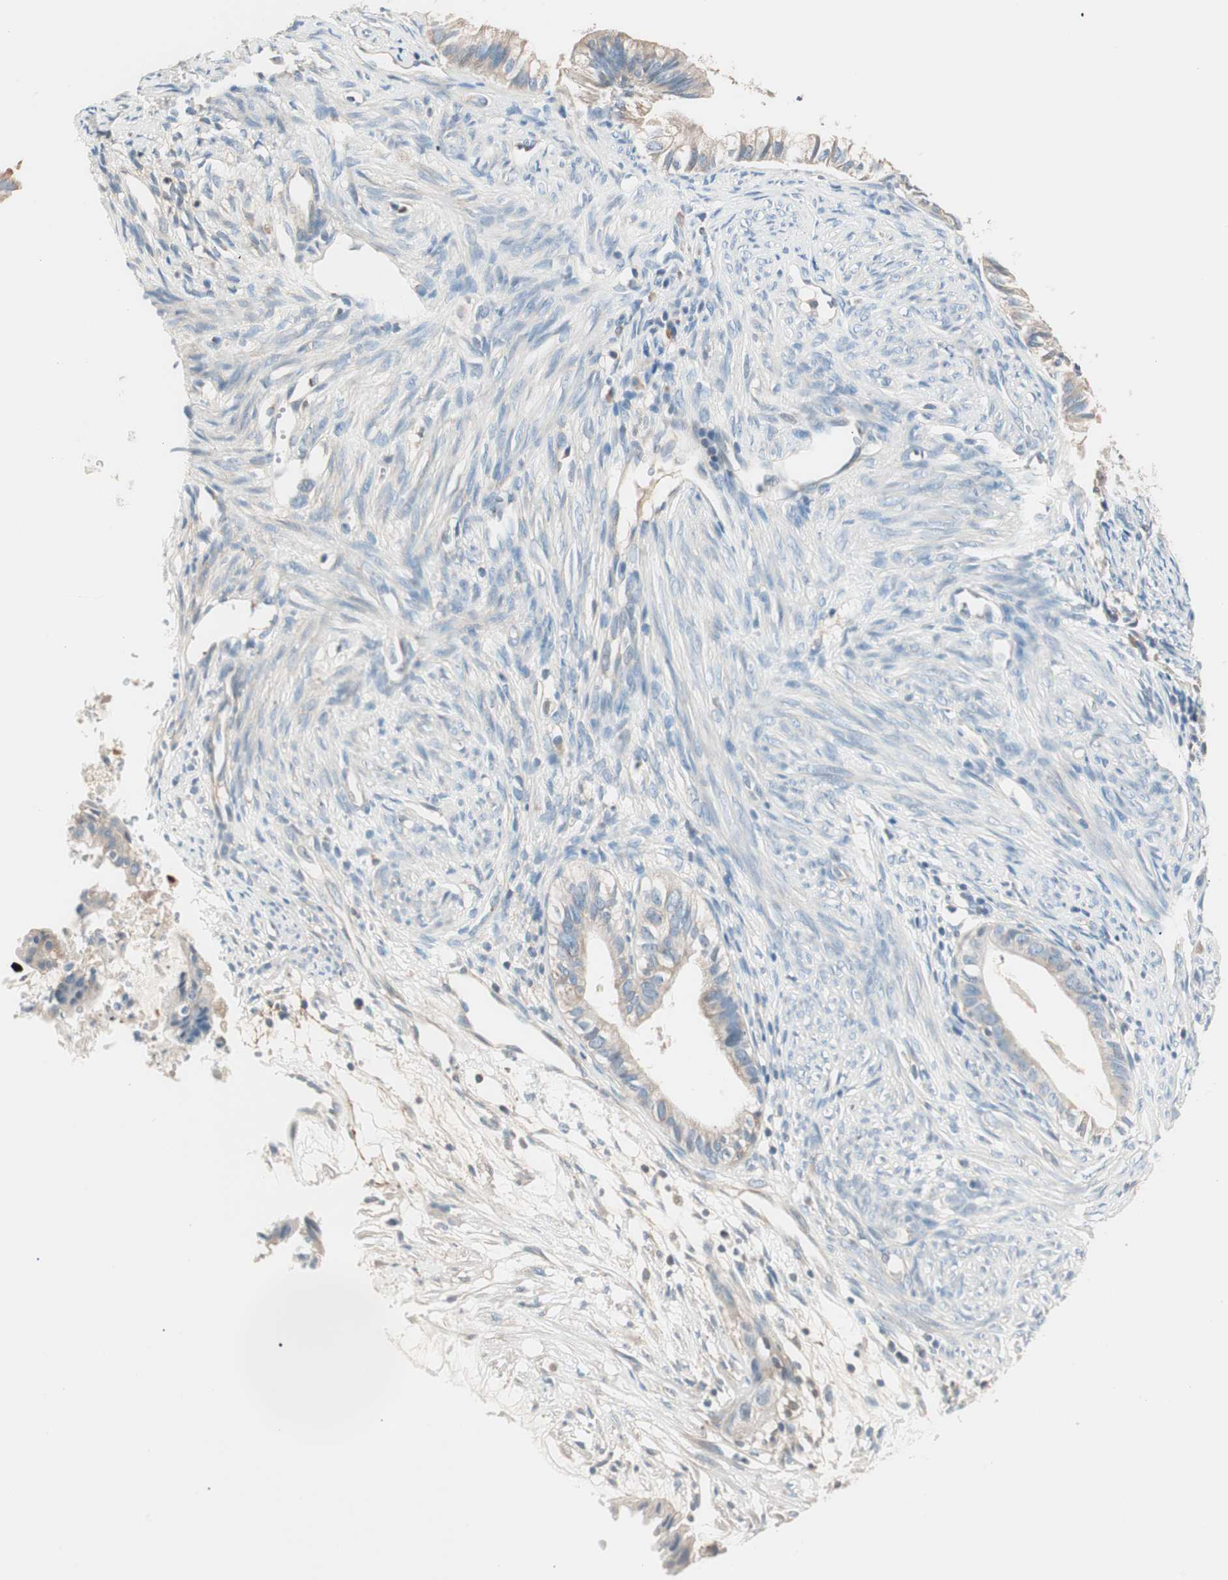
{"staining": {"intensity": "weak", "quantity": "25%-75%", "location": "cytoplasmic/membranous"}, "tissue": "cervical cancer", "cell_type": "Tumor cells", "image_type": "cancer", "snomed": [{"axis": "morphology", "description": "Normal tissue, NOS"}, {"axis": "morphology", "description": "Adenocarcinoma, NOS"}, {"axis": "topography", "description": "Cervix"}, {"axis": "topography", "description": "Endometrium"}], "caption": "Protein staining of cervical cancer tissue shows weak cytoplasmic/membranous expression in about 25%-75% of tumor cells.", "gene": "RAD54B", "patient": {"sex": "female", "age": 86}}